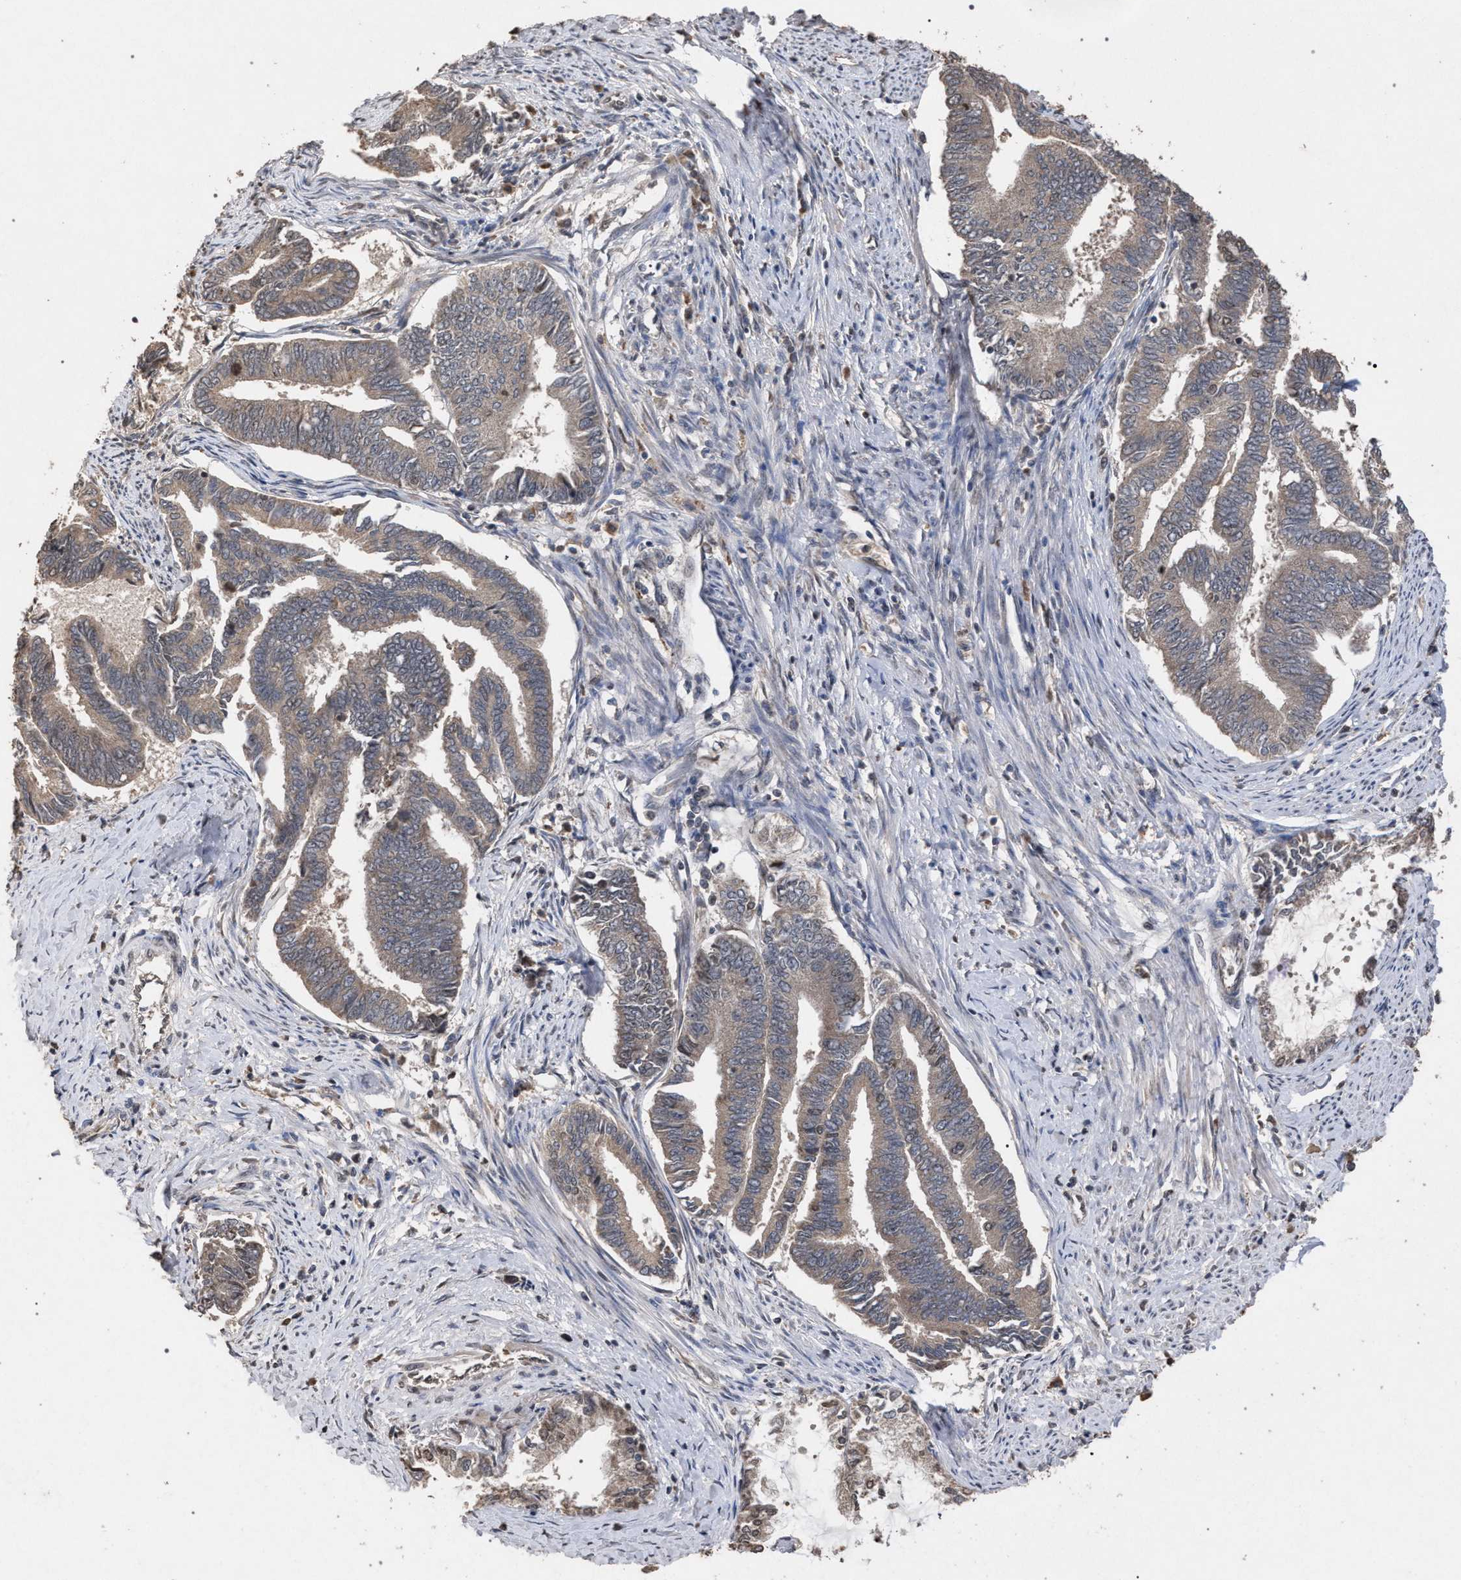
{"staining": {"intensity": "weak", "quantity": ">75%", "location": "cytoplasmic/membranous"}, "tissue": "endometrial cancer", "cell_type": "Tumor cells", "image_type": "cancer", "snomed": [{"axis": "morphology", "description": "Adenocarcinoma, NOS"}, {"axis": "topography", "description": "Endometrium"}], "caption": "Adenocarcinoma (endometrial) stained with a protein marker demonstrates weak staining in tumor cells.", "gene": "SLC4A4", "patient": {"sex": "female", "age": 86}}